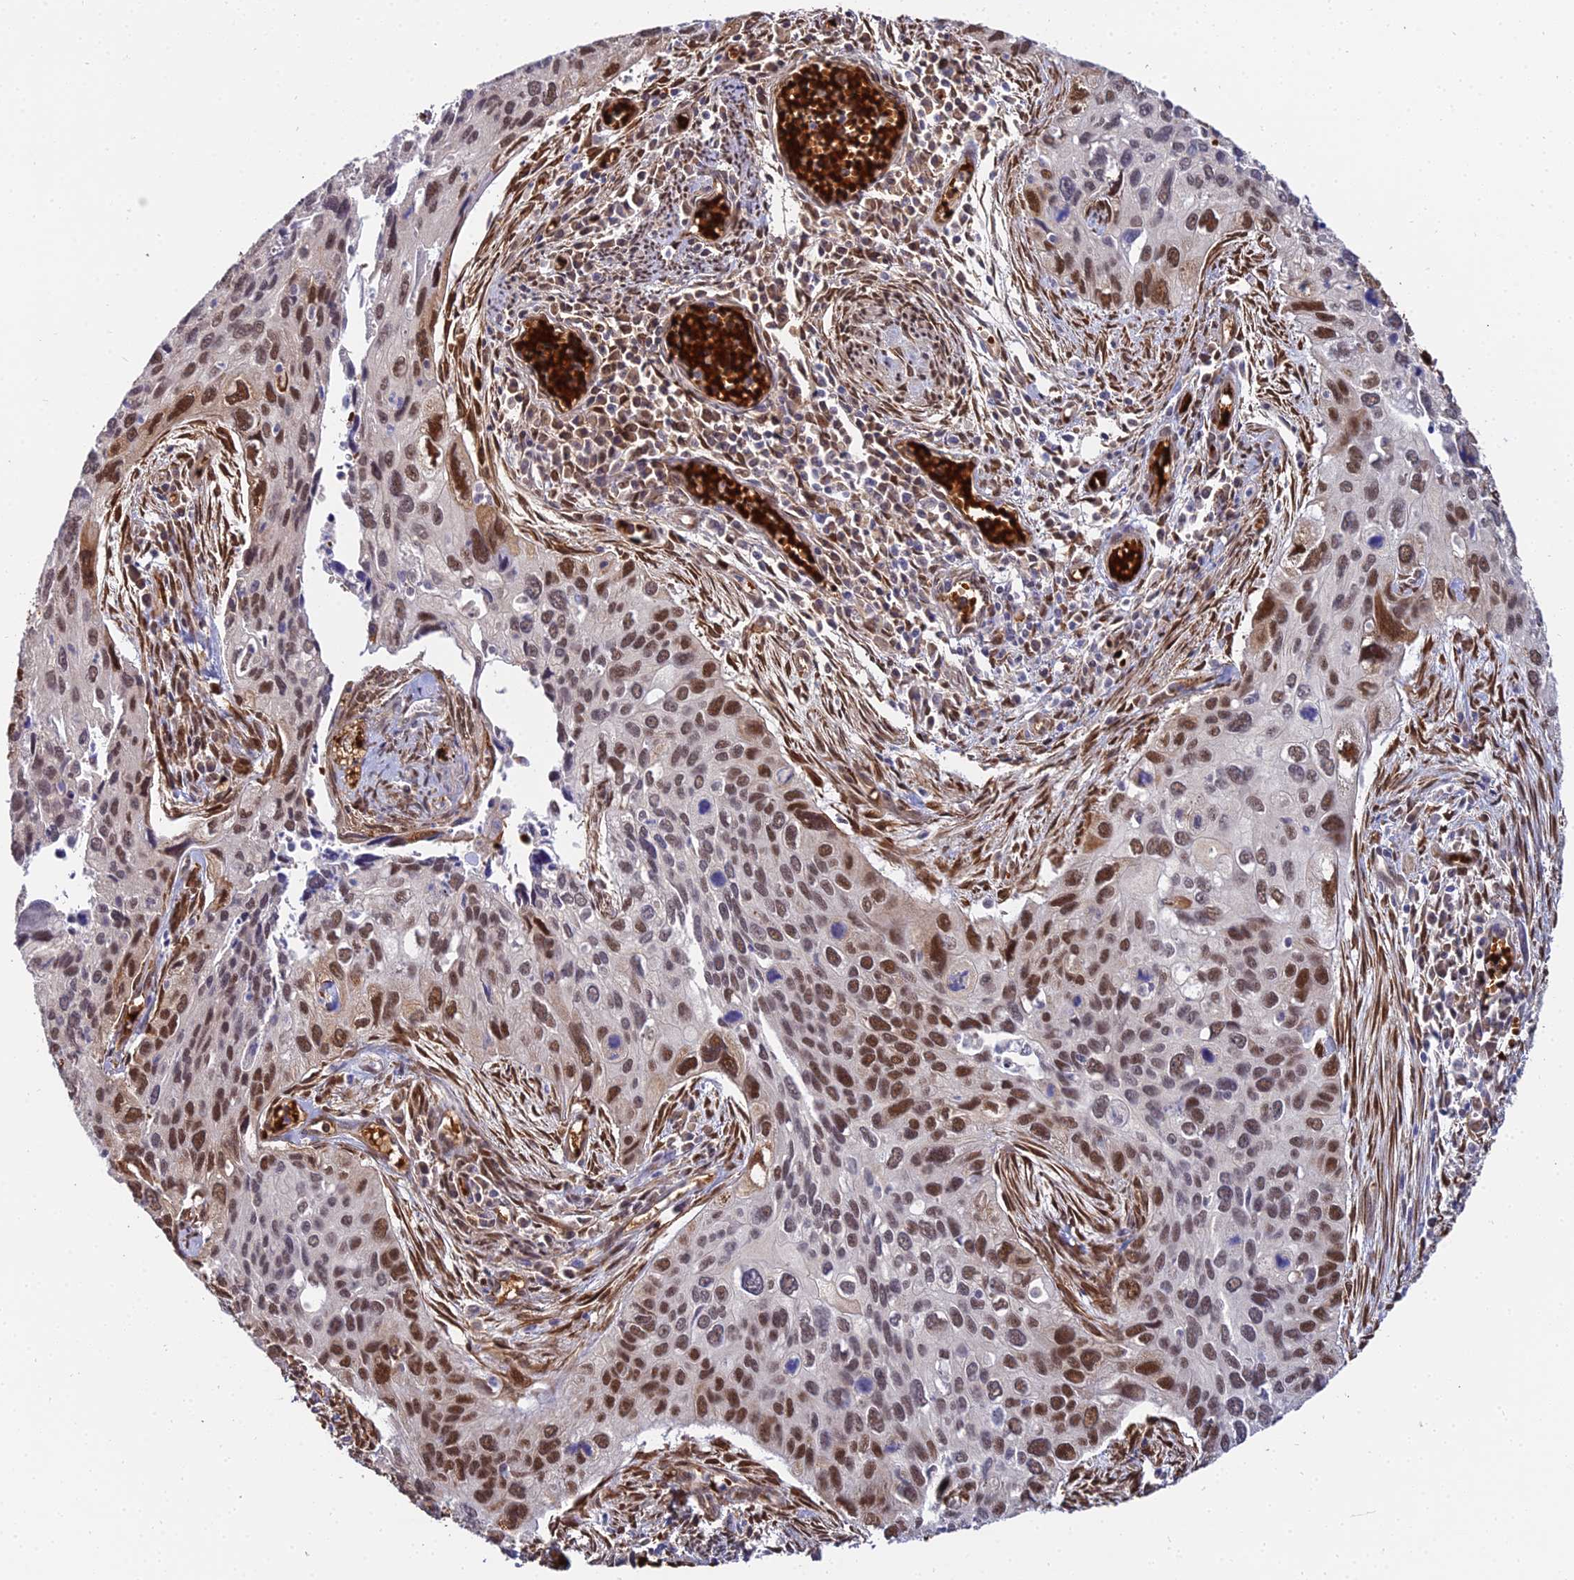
{"staining": {"intensity": "moderate", "quantity": ">75%", "location": "nuclear"}, "tissue": "cervical cancer", "cell_type": "Tumor cells", "image_type": "cancer", "snomed": [{"axis": "morphology", "description": "Squamous cell carcinoma, NOS"}, {"axis": "topography", "description": "Cervix"}], "caption": "This is an image of immunohistochemistry (IHC) staining of squamous cell carcinoma (cervical), which shows moderate positivity in the nuclear of tumor cells.", "gene": "BCL9", "patient": {"sex": "female", "age": 55}}